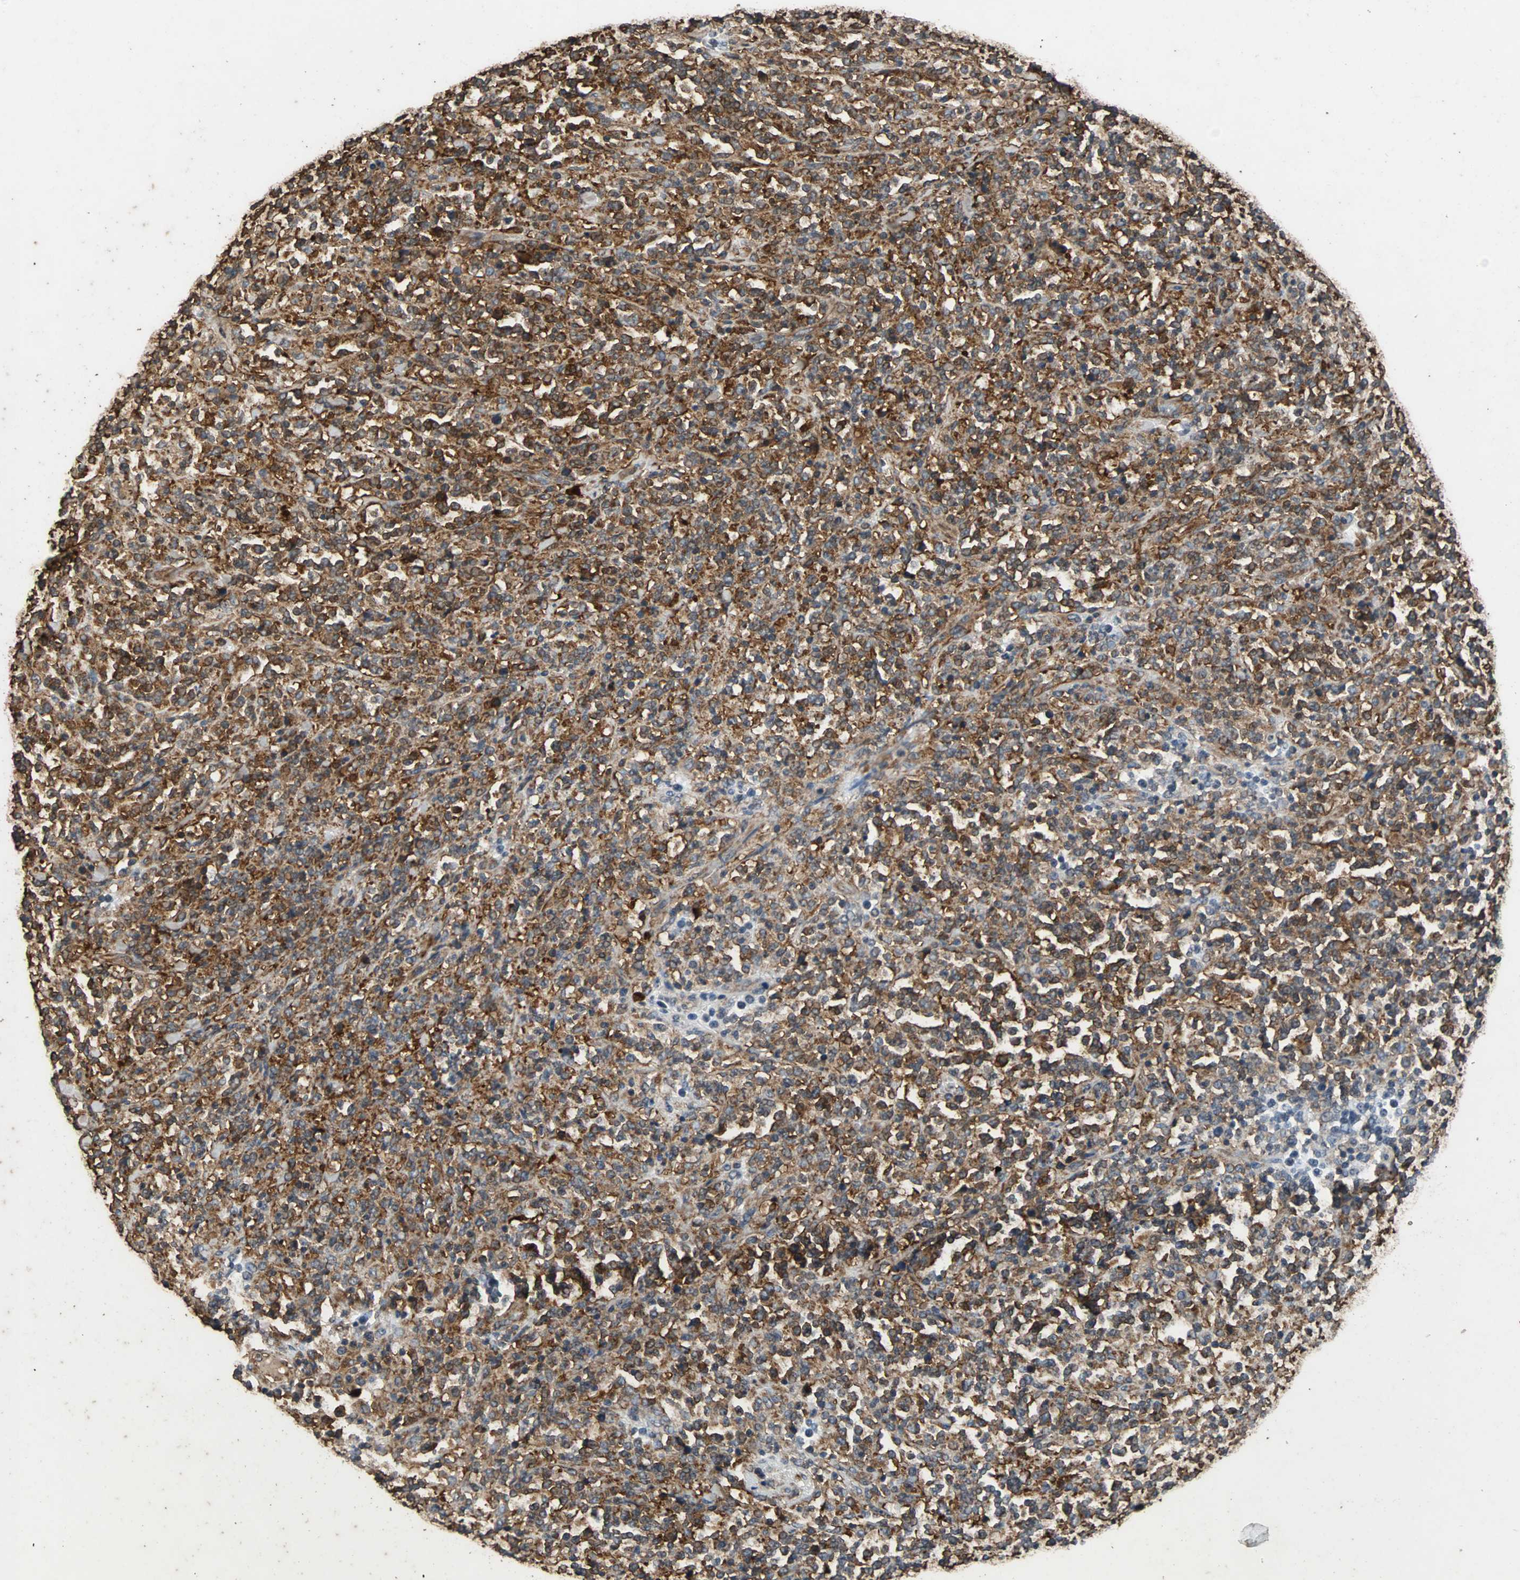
{"staining": {"intensity": "strong", "quantity": ">75%", "location": "cytoplasmic/membranous"}, "tissue": "lymphoma", "cell_type": "Tumor cells", "image_type": "cancer", "snomed": [{"axis": "morphology", "description": "Malignant lymphoma, non-Hodgkin's type, High grade"}, {"axis": "topography", "description": "Soft tissue"}], "caption": "Malignant lymphoma, non-Hodgkin's type (high-grade) stained with immunohistochemistry (IHC) shows strong cytoplasmic/membranous positivity in approximately >75% of tumor cells.", "gene": "NAA10", "patient": {"sex": "male", "age": 18}}